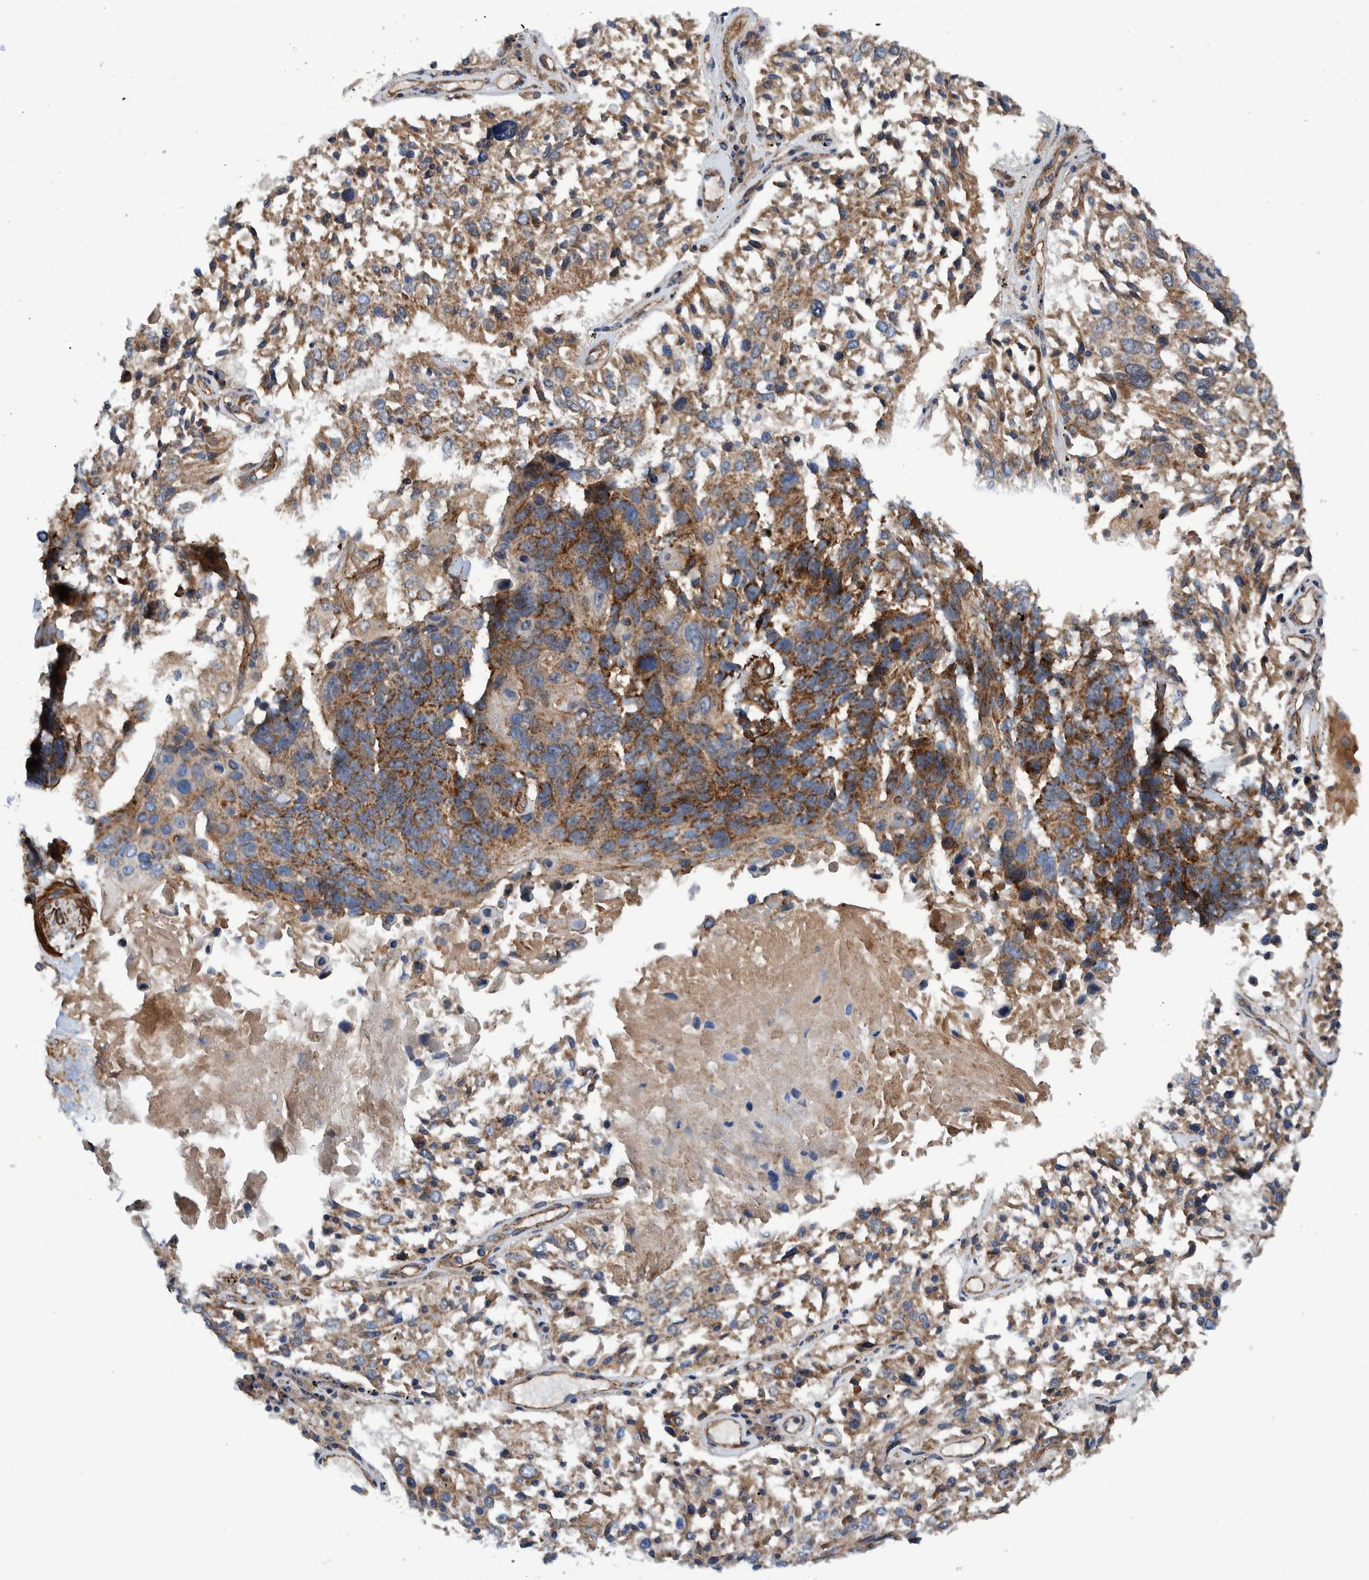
{"staining": {"intensity": "strong", "quantity": ">75%", "location": "cytoplasmic/membranous"}, "tissue": "lung cancer", "cell_type": "Tumor cells", "image_type": "cancer", "snomed": [{"axis": "morphology", "description": "Squamous cell carcinoma, NOS"}, {"axis": "topography", "description": "Lung"}], "caption": "The immunohistochemical stain highlights strong cytoplasmic/membranous expression in tumor cells of lung cancer (squamous cell carcinoma) tissue.", "gene": "SLC25A10", "patient": {"sex": "male", "age": 65}}